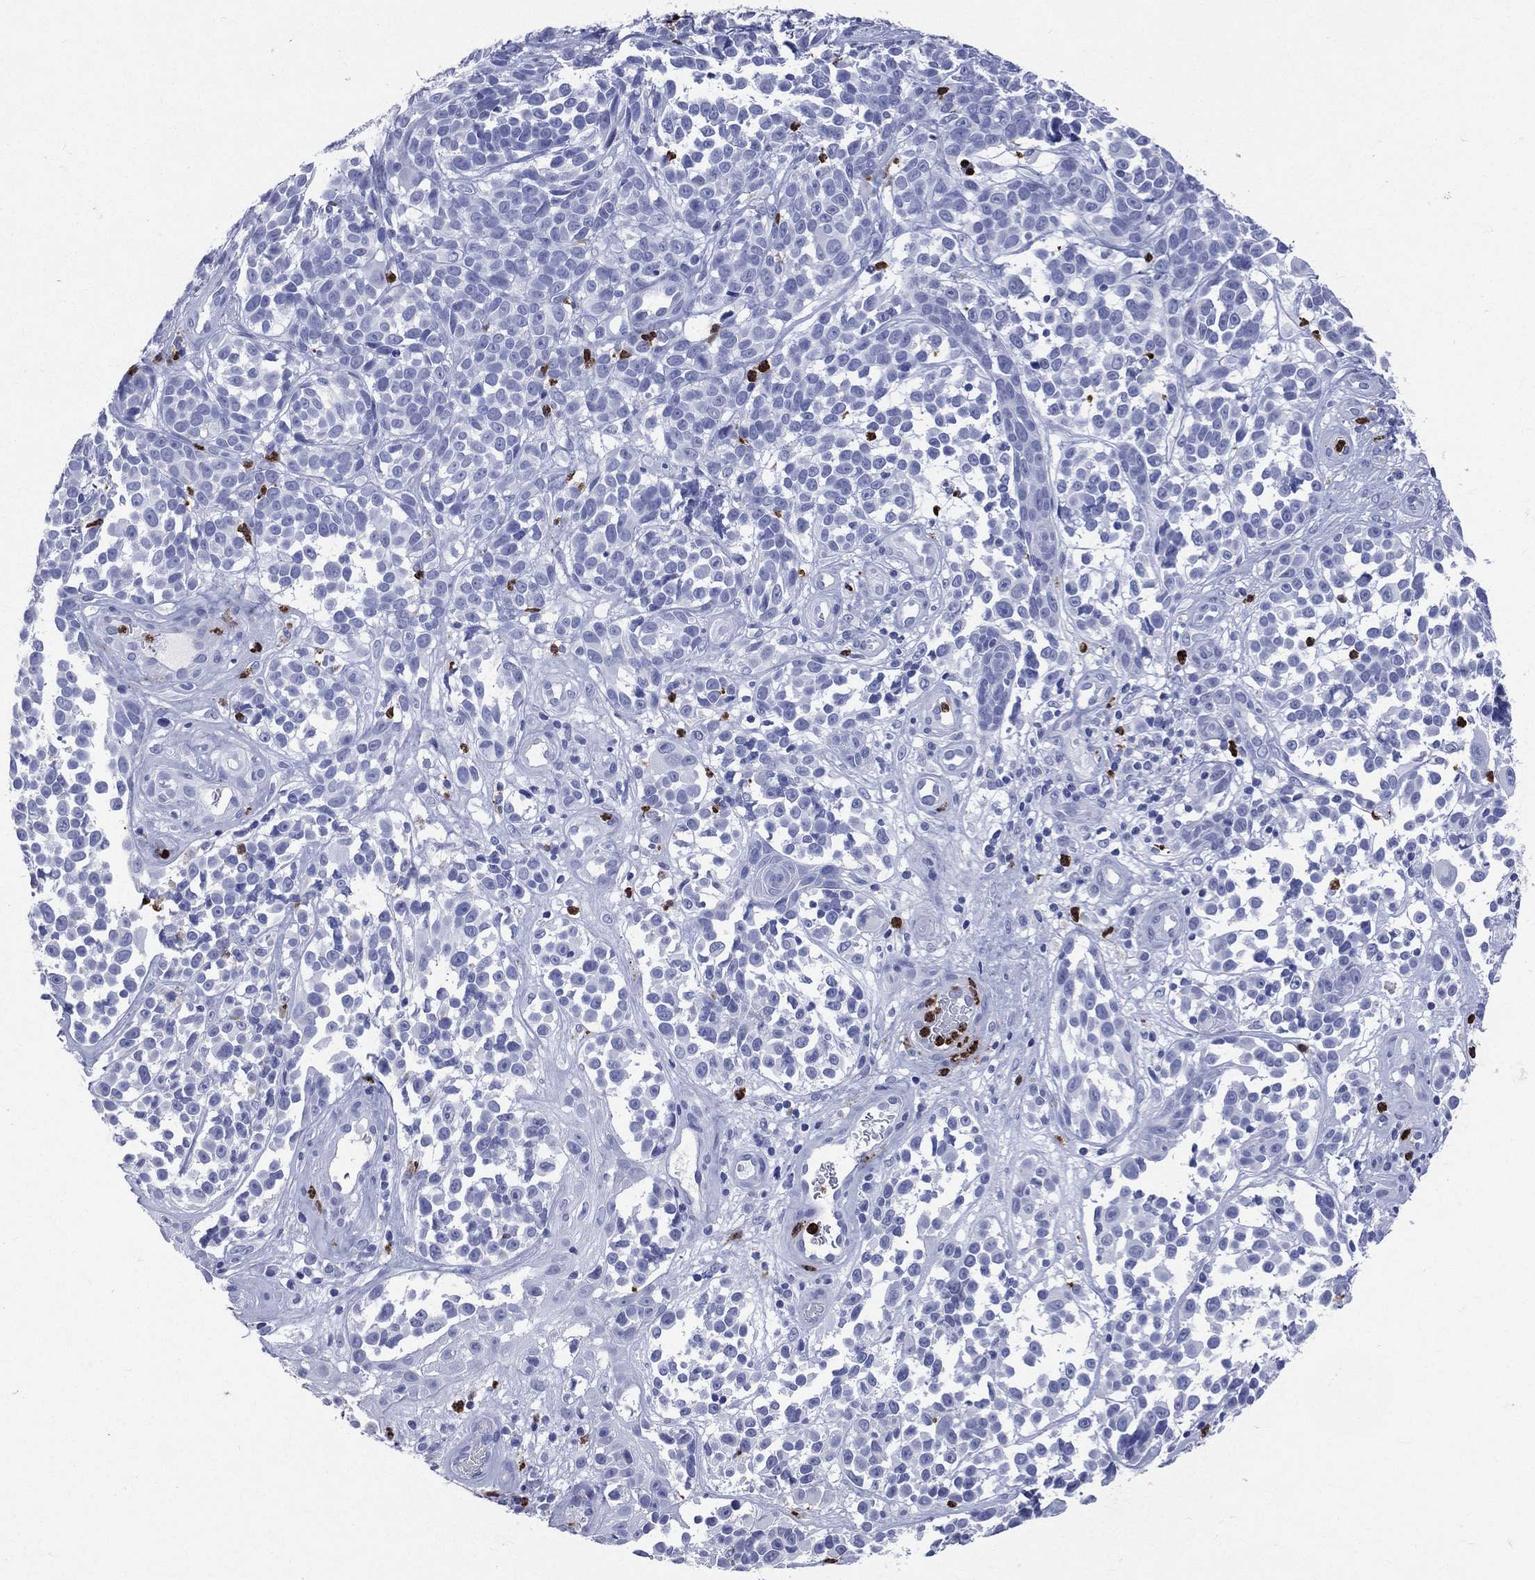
{"staining": {"intensity": "negative", "quantity": "none", "location": "none"}, "tissue": "melanoma", "cell_type": "Tumor cells", "image_type": "cancer", "snomed": [{"axis": "morphology", "description": "Malignant melanoma, NOS"}, {"axis": "topography", "description": "Skin"}], "caption": "A micrograph of malignant melanoma stained for a protein exhibits no brown staining in tumor cells. The staining is performed using DAB brown chromogen with nuclei counter-stained in using hematoxylin.", "gene": "PGLYRP1", "patient": {"sex": "female", "age": 88}}